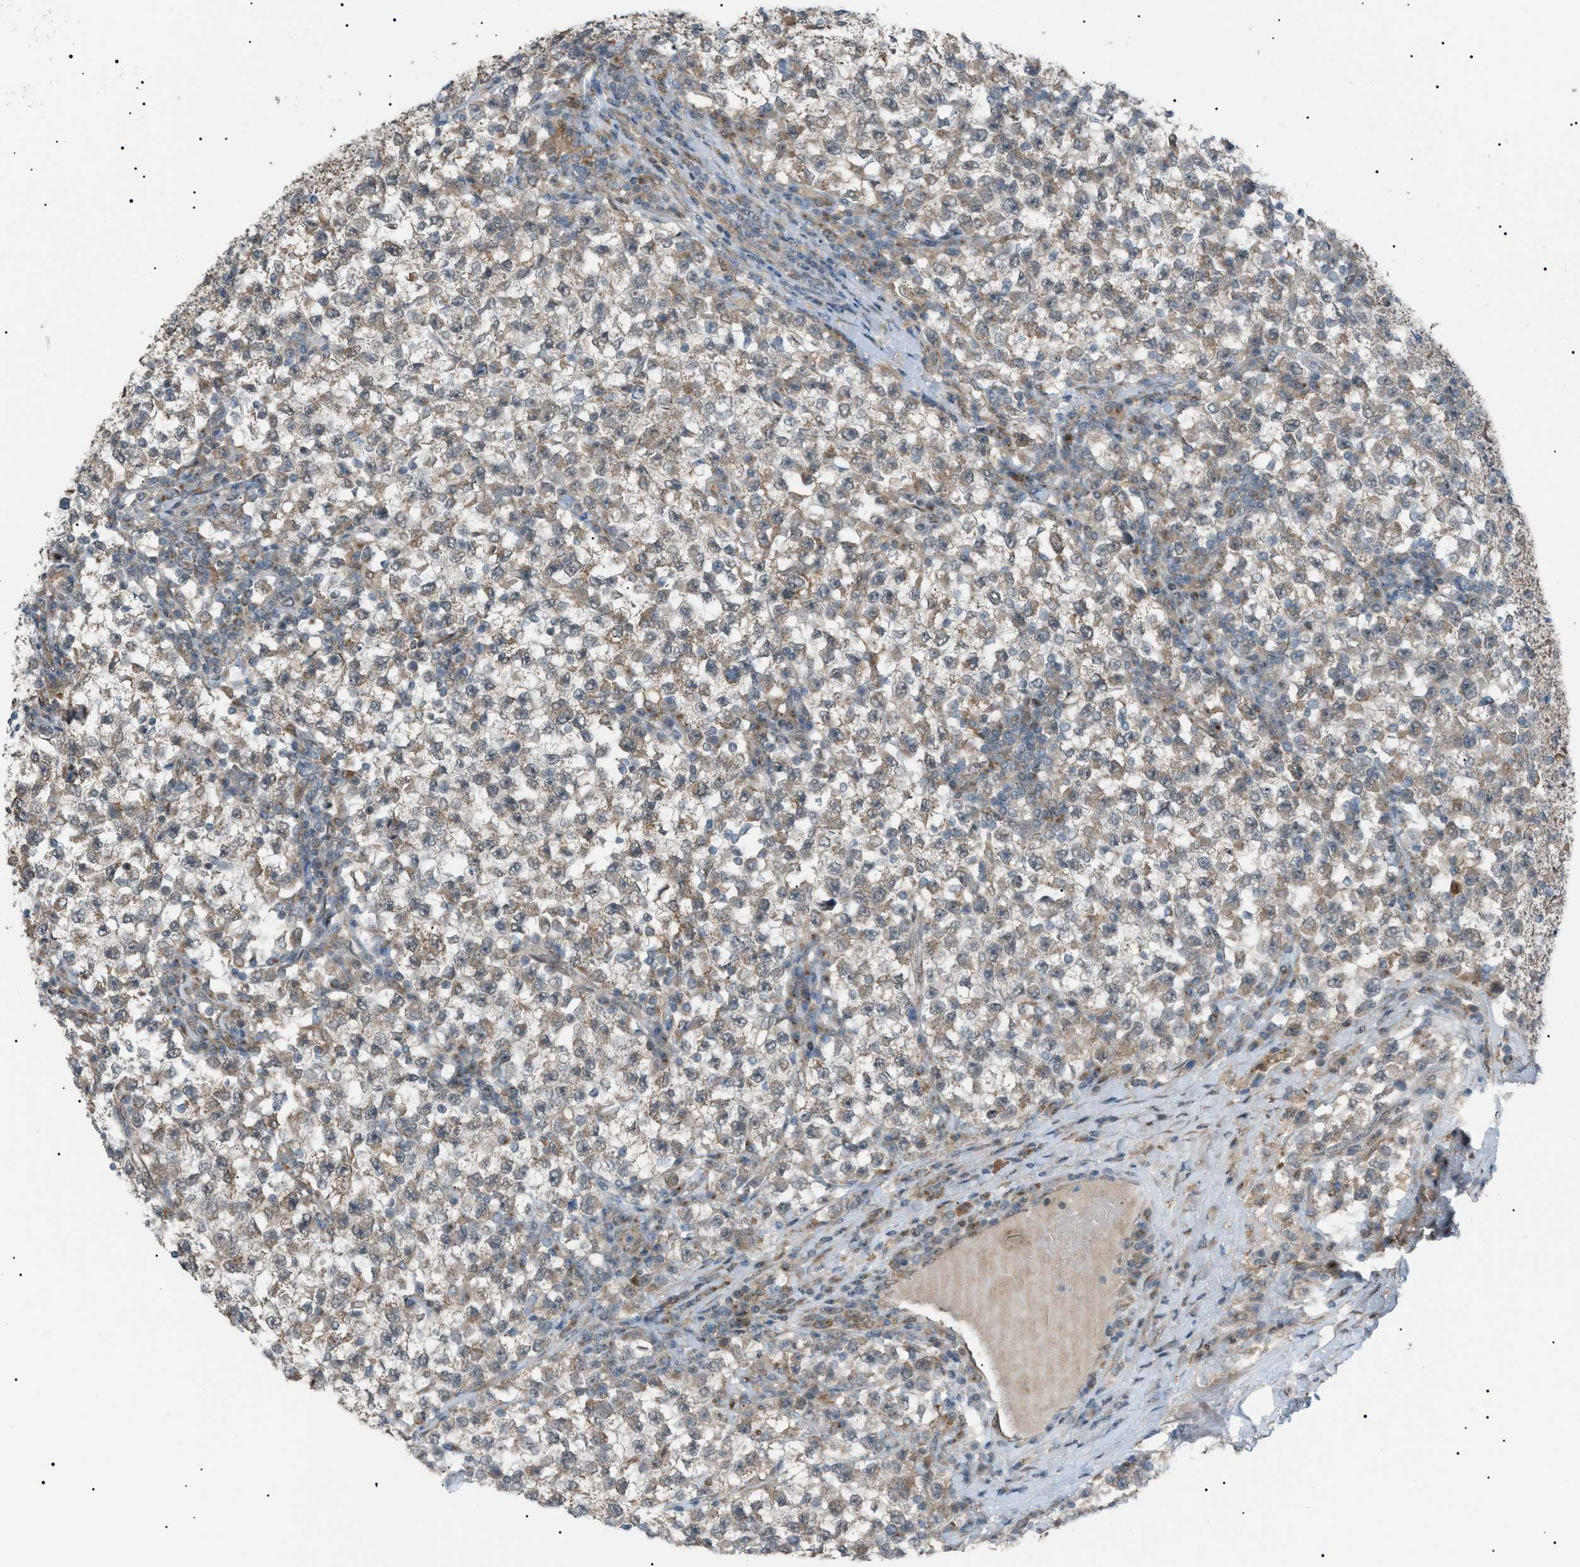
{"staining": {"intensity": "weak", "quantity": ">75%", "location": "cytoplasmic/membranous"}, "tissue": "testis cancer", "cell_type": "Tumor cells", "image_type": "cancer", "snomed": [{"axis": "morphology", "description": "Seminoma, NOS"}, {"axis": "topography", "description": "Testis"}], "caption": "The photomicrograph exhibits a brown stain indicating the presence of a protein in the cytoplasmic/membranous of tumor cells in seminoma (testis).", "gene": "LPIN2", "patient": {"sex": "male", "age": 22}}